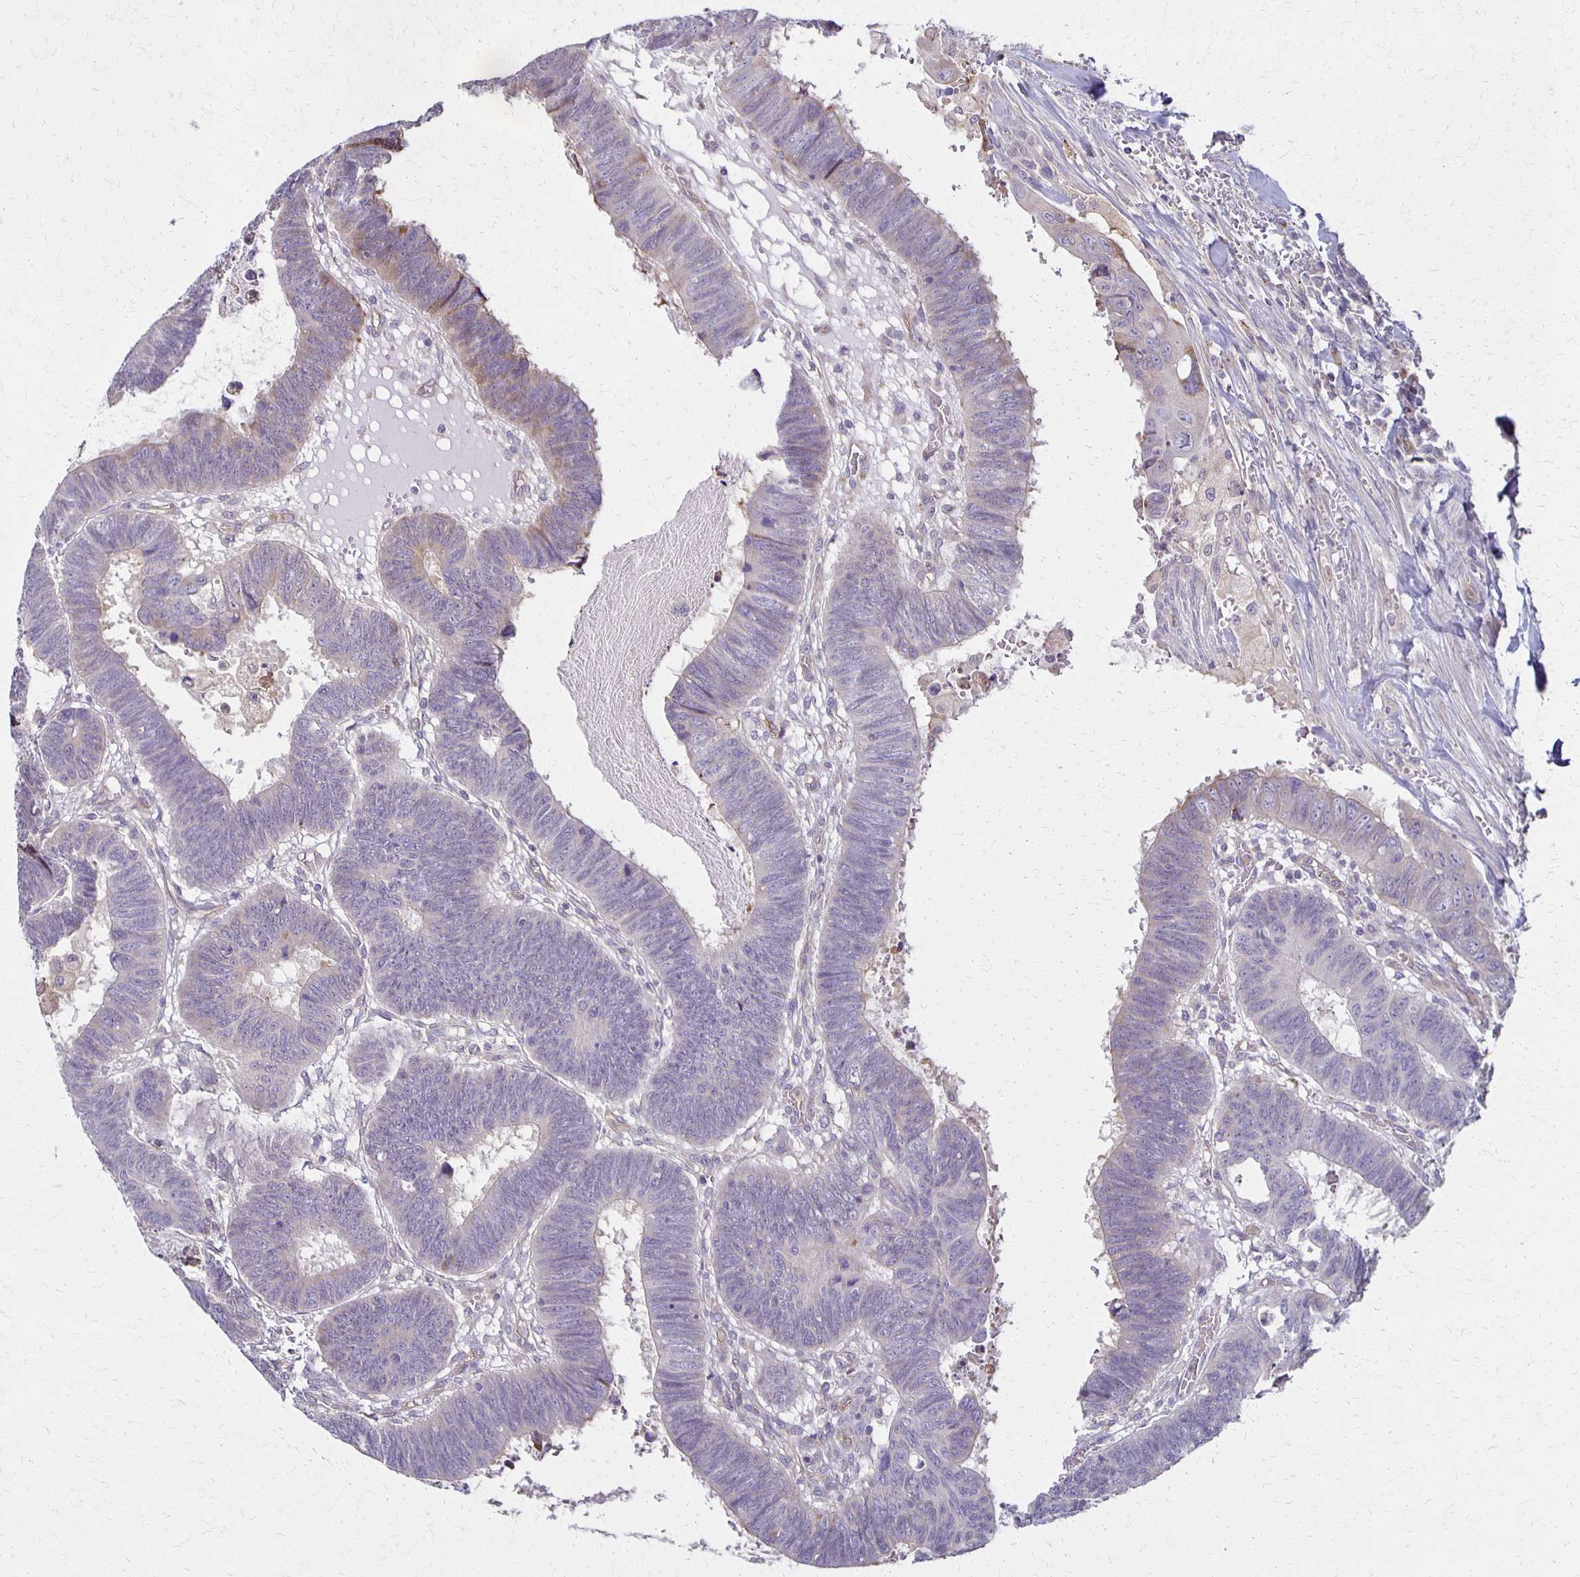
{"staining": {"intensity": "weak", "quantity": "<25%", "location": "cytoplasmic/membranous"}, "tissue": "colorectal cancer", "cell_type": "Tumor cells", "image_type": "cancer", "snomed": [{"axis": "morphology", "description": "Adenocarcinoma, NOS"}, {"axis": "topography", "description": "Colon"}], "caption": "This photomicrograph is of colorectal cancer (adenocarcinoma) stained with immunohistochemistry to label a protein in brown with the nuclei are counter-stained blue. There is no positivity in tumor cells. (DAB (3,3'-diaminobenzidine) immunohistochemistry (IHC), high magnification).", "gene": "GPX4", "patient": {"sex": "male", "age": 62}}